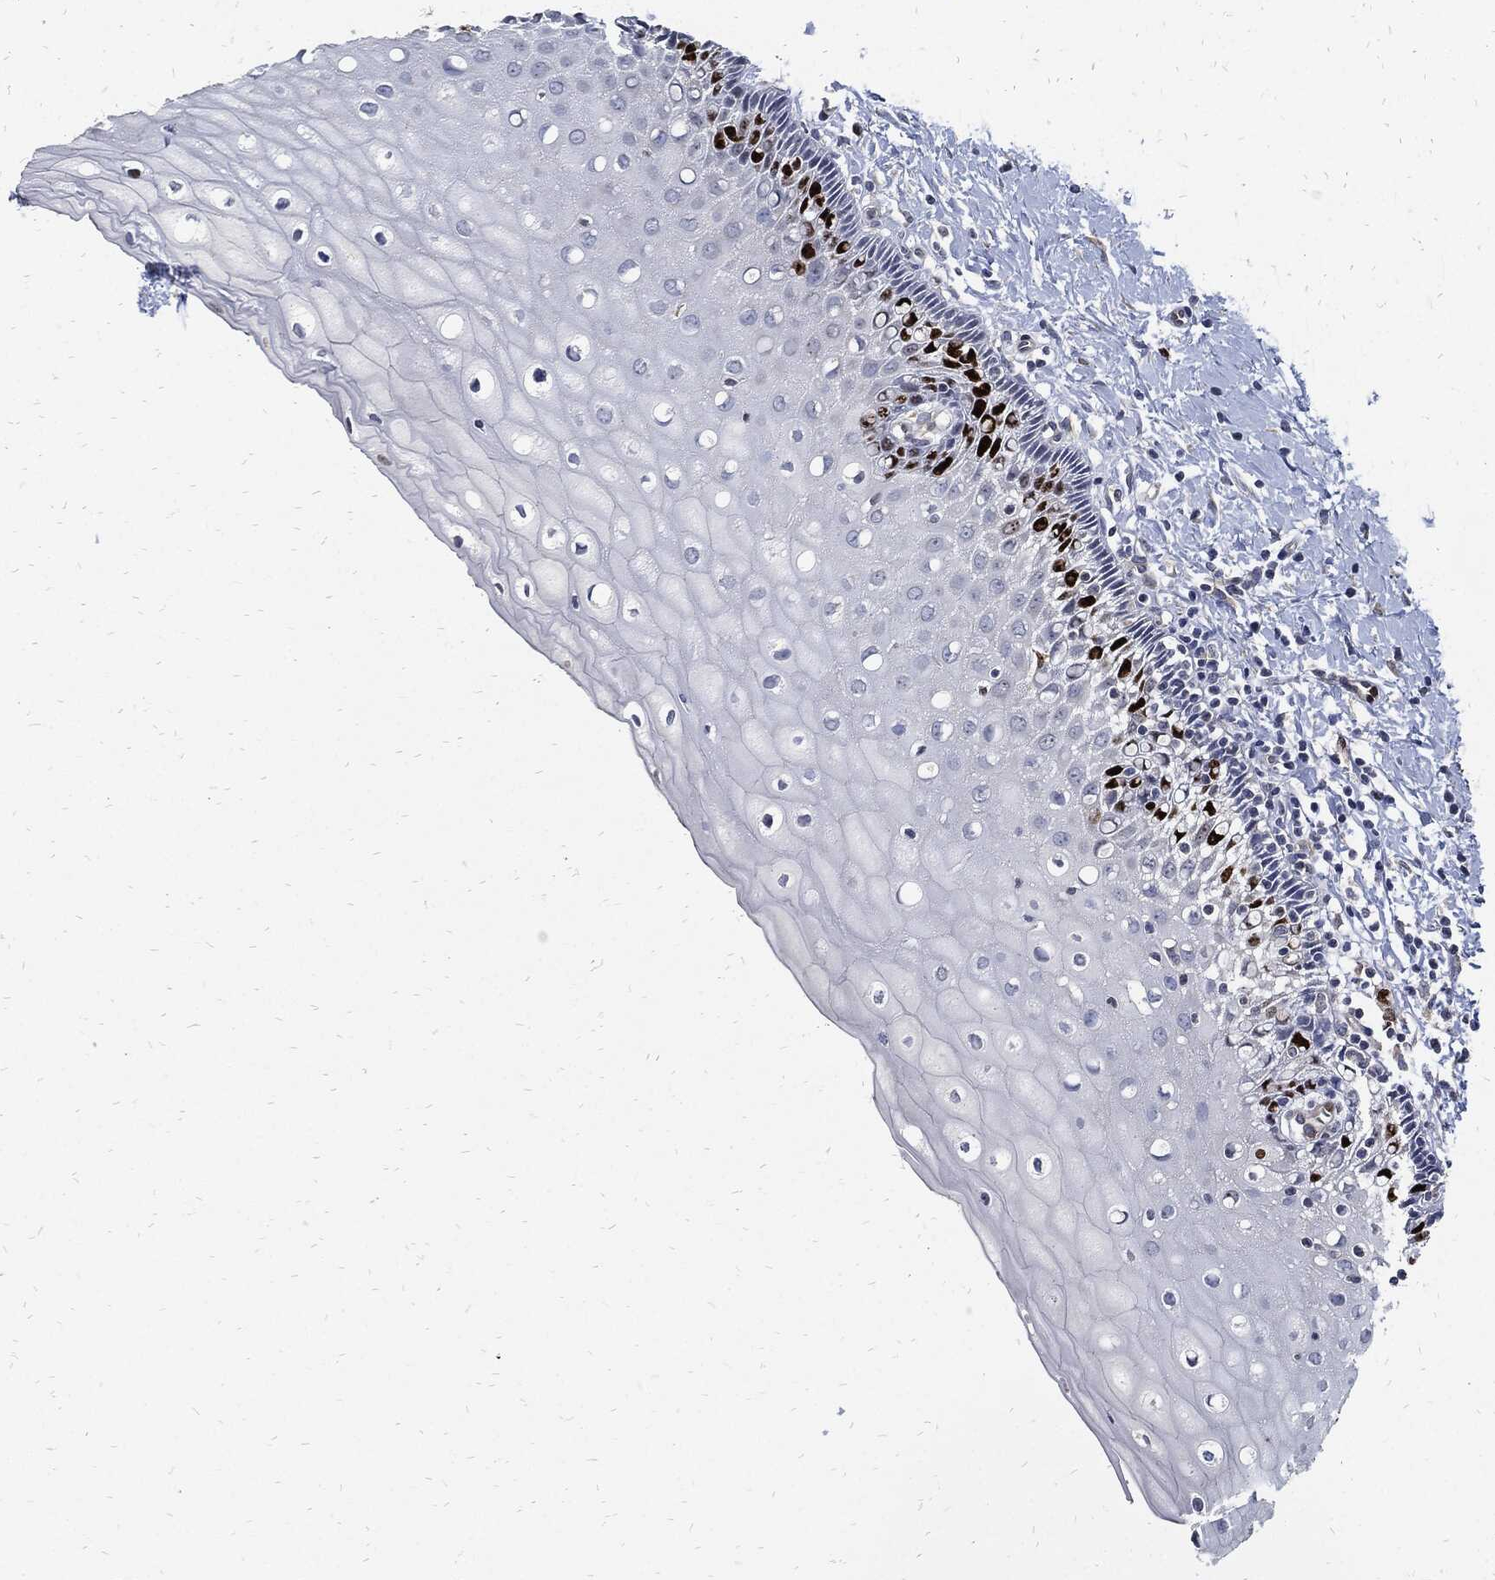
{"staining": {"intensity": "negative", "quantity": "none", "location": "none"}, "tissue": "cervix", "cell_type": "Glandular cells", "image_type": "normal", "snomed": [{"axis": "morphology", "description": "Normal tissue, NOS"}, {"axis": "topography", "description": "Cervix"}], "caption": "The micrograph exhibits no significant staining in glandular cells of cervix. Nuclei are stained in blue.", "gene": "MKI67", "patient": {"sex": "female", "age": 37}}